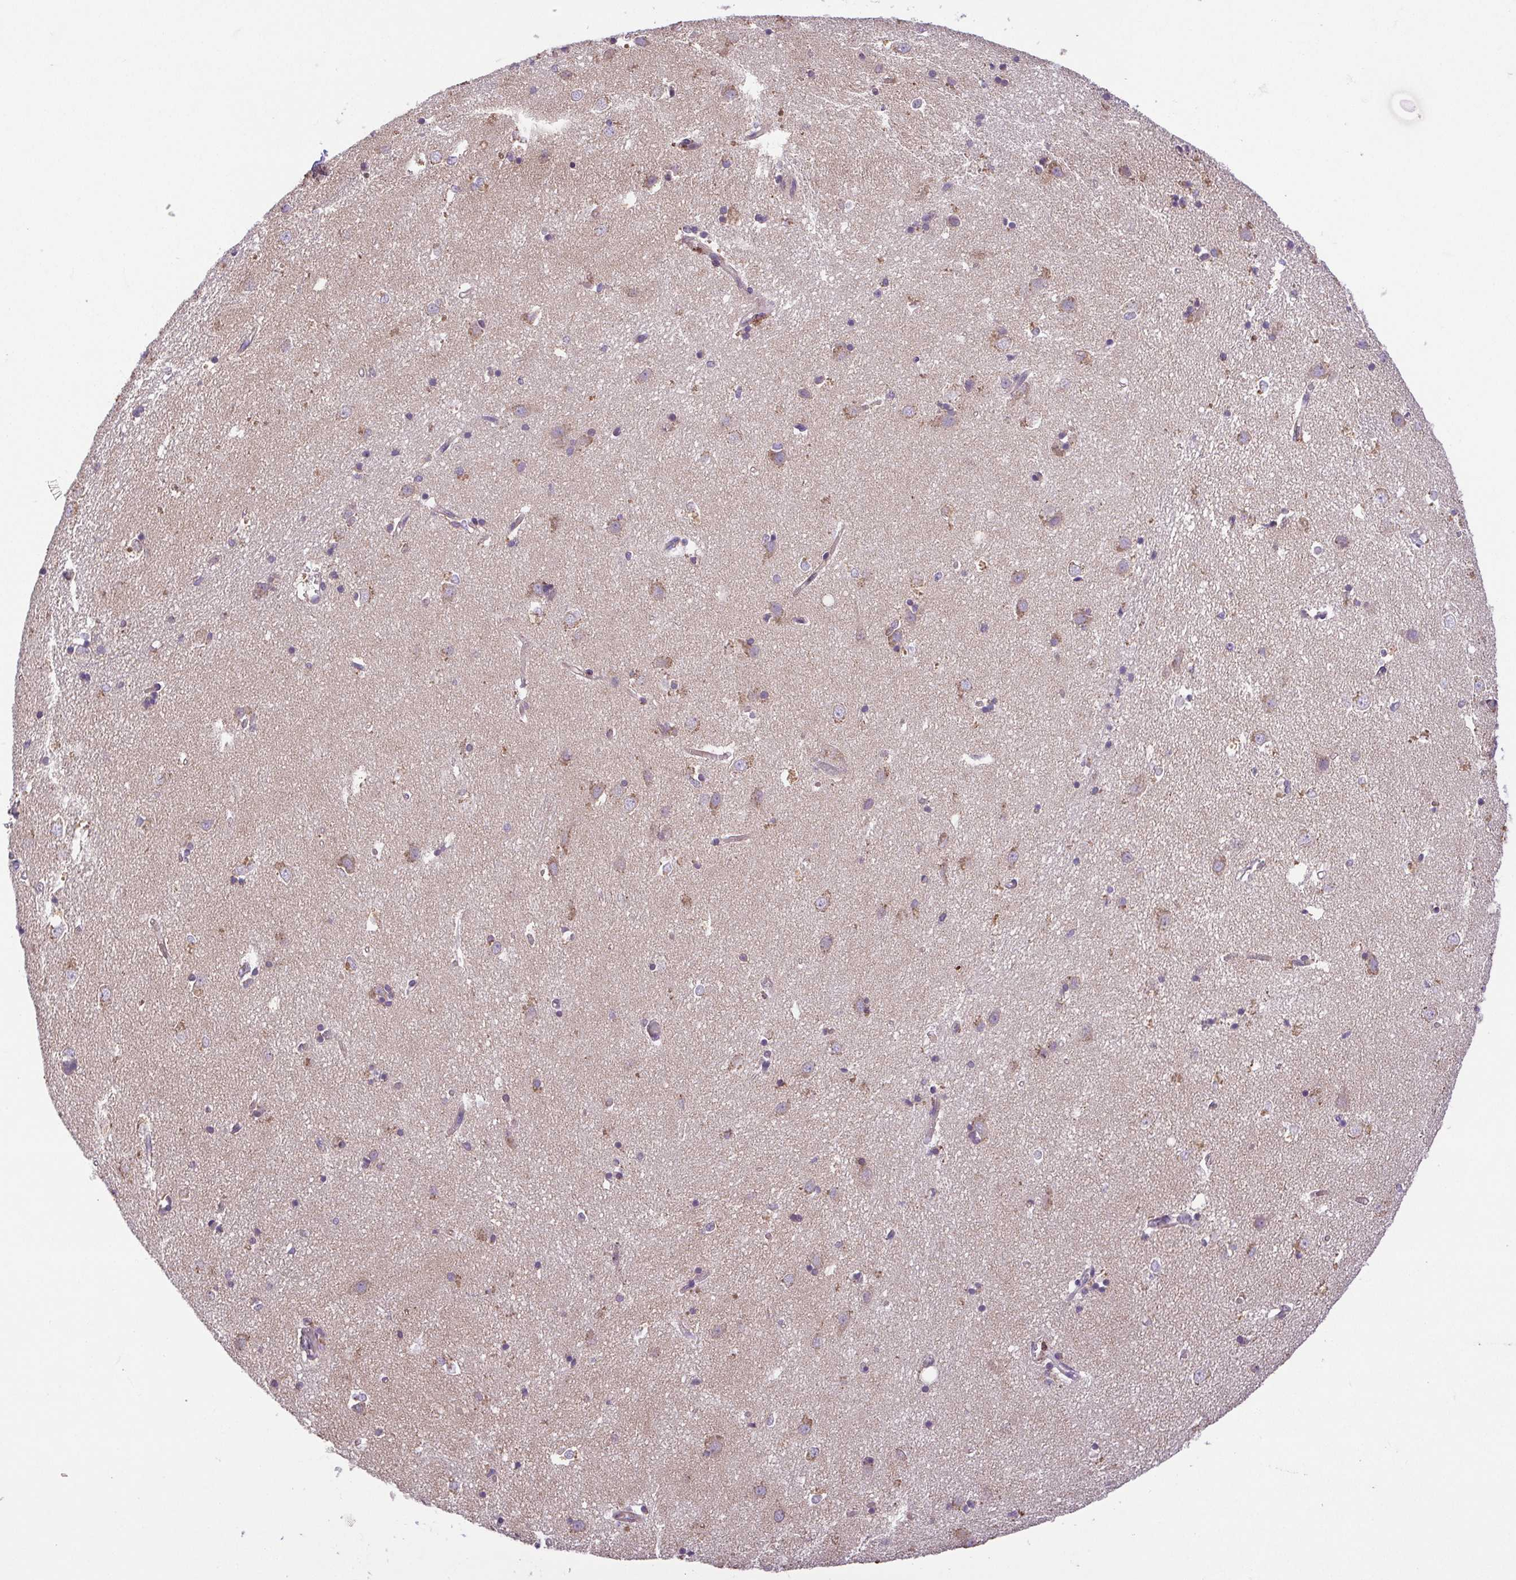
{"staining": {"intensity": "negative", "quantity": "none", "location": "none"}, "tissue": "caudate", "cell_type": "Glial cells", "image_type": "normal", "snomed": [{"axis": "morphology", "description": "Normal tissue, NOS"}, {"axis": "topography", "description": "Lateral ventricle wall"}], "caption": "Glial cells are negative for protein expression in benign human caudate. The staining was performed using DAB to visualize the protein expression in brown, while the nuclei were stained in blue with hematoxylin (Magnification: 20x).", "gene": "IDE", "patient": {"sex": "male", "age": 54}}